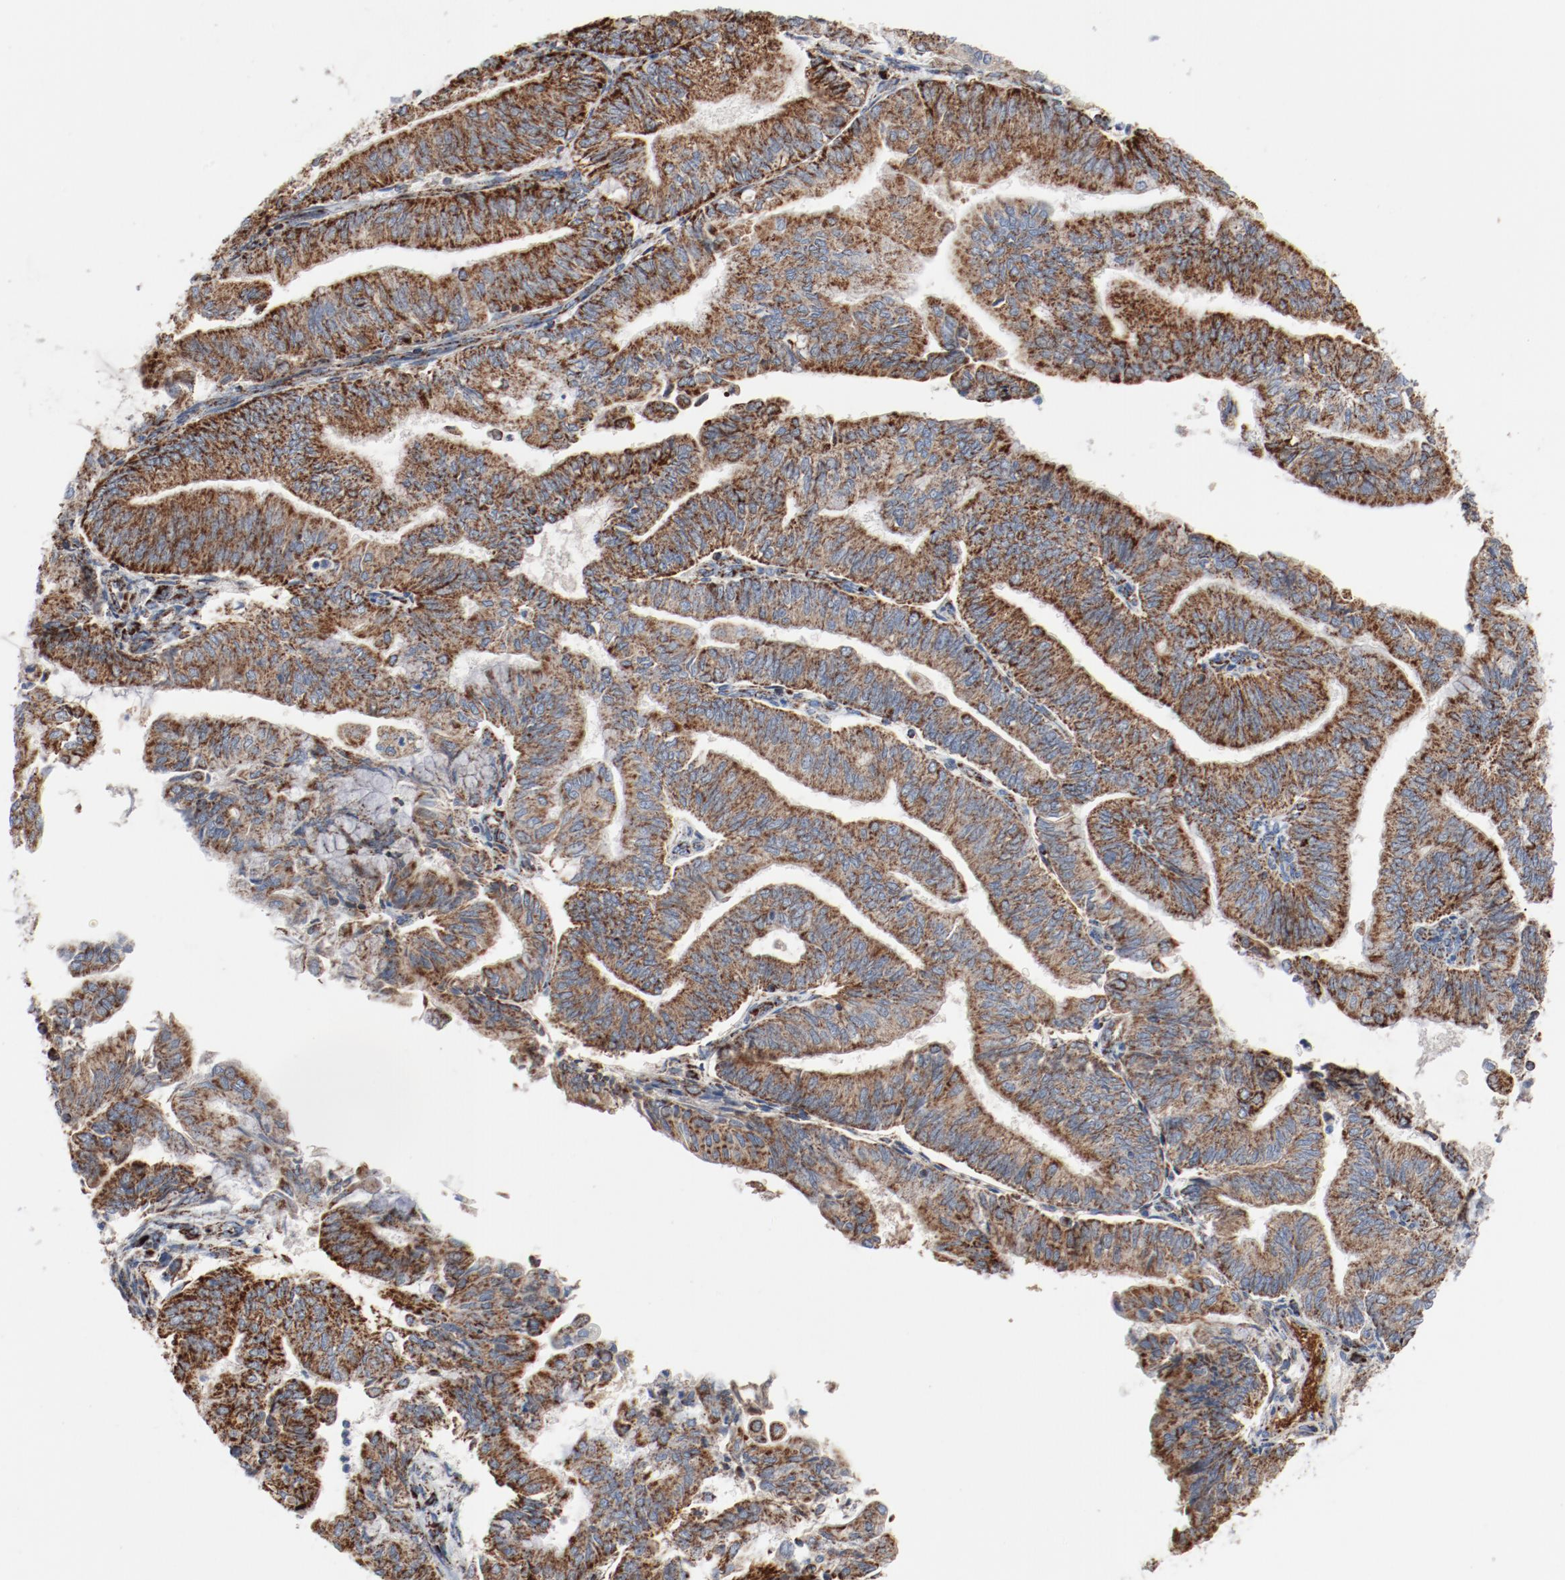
{"staining": {"intensity": "strong", "quantity": ">75%", "location": "cytoplasmic/membranous"}, "tissue": "endometrial cancer", "cell_type": "Tumor cells", "image_type": "cancer", "snomed": [{"axis": "morphology", "description": "Adenocarcinoma, NOS"}, {"axis": "topography", "description": "Endometrium"}], "caption": "Adenocarcinoma (endometrial) tissue displays strong cytoplasmic/membranous positivity in about >75% of tumor cells, visualized by immunohistochemistry. Using DAB (brown) and hematoxylin (blue) stains, captured at high magnification using brightfield microscopy.", "gene": "NDUFB8", "patient": {"sex": "female", "age": 59}}